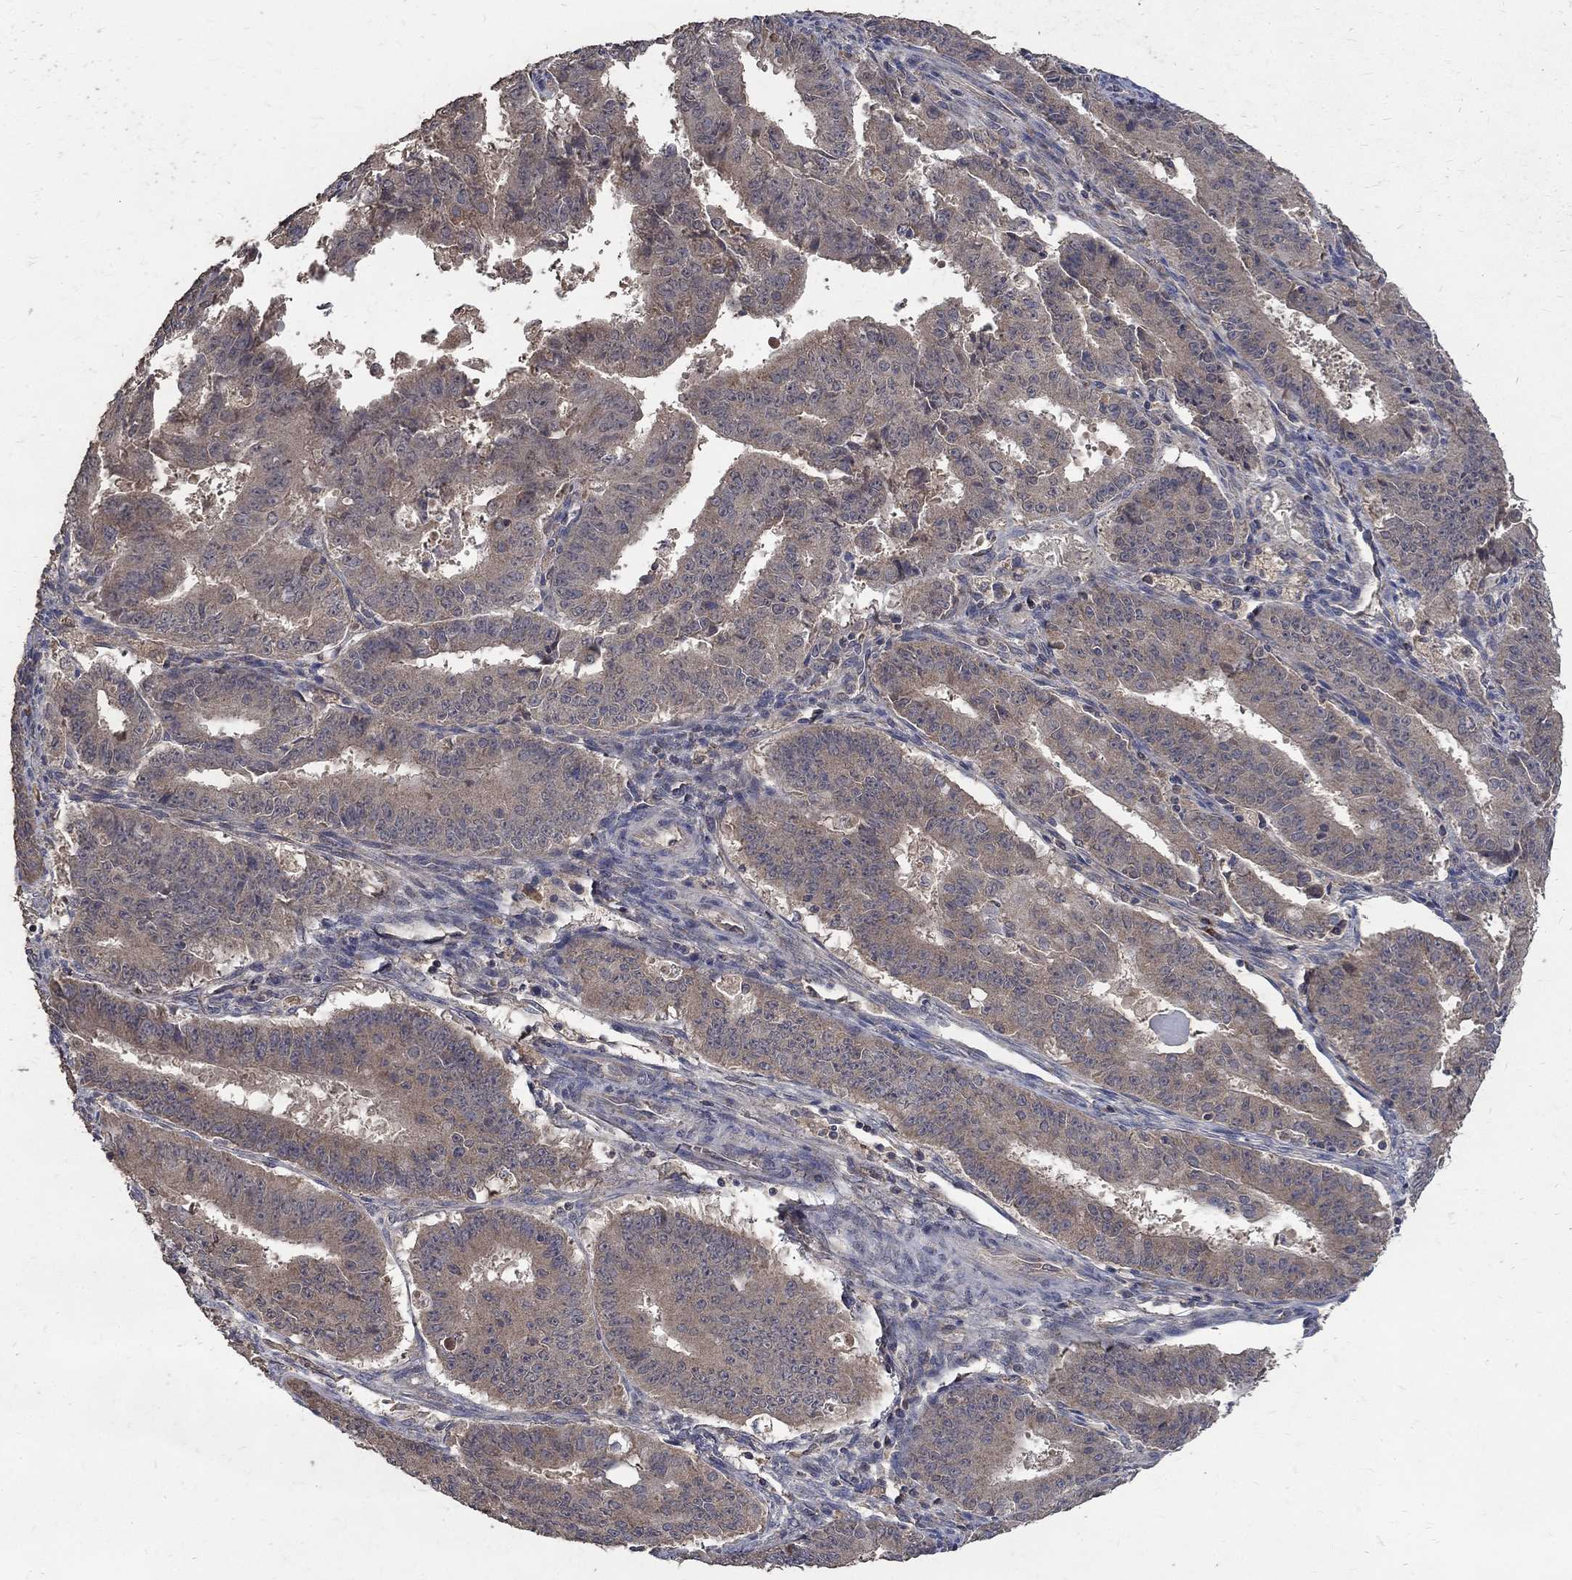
{"staining": {"intensity": "weak", "quantity": "<25%", "location": "cytoplasmic/membranous"}, "tissue": "ovarian cancer", "cell_type": "Tumor cells", "image_type": "cancer", "snomed": [{"axis": "morphology", "description": "Carcinoma, endometroid"}, {"axis": "topography", "description": "Ovary"}], "caption": "Immunohistochemistry (IHC) micrograph of human ovarian cancer (endometroid carcinoma) stained for a protein (brown), which displays no expression in tumor cells. (DAB IHC with hematoxylin counter stain).", "gene": "C17orf75", "patient": {"sex": "female", "age": 42}}